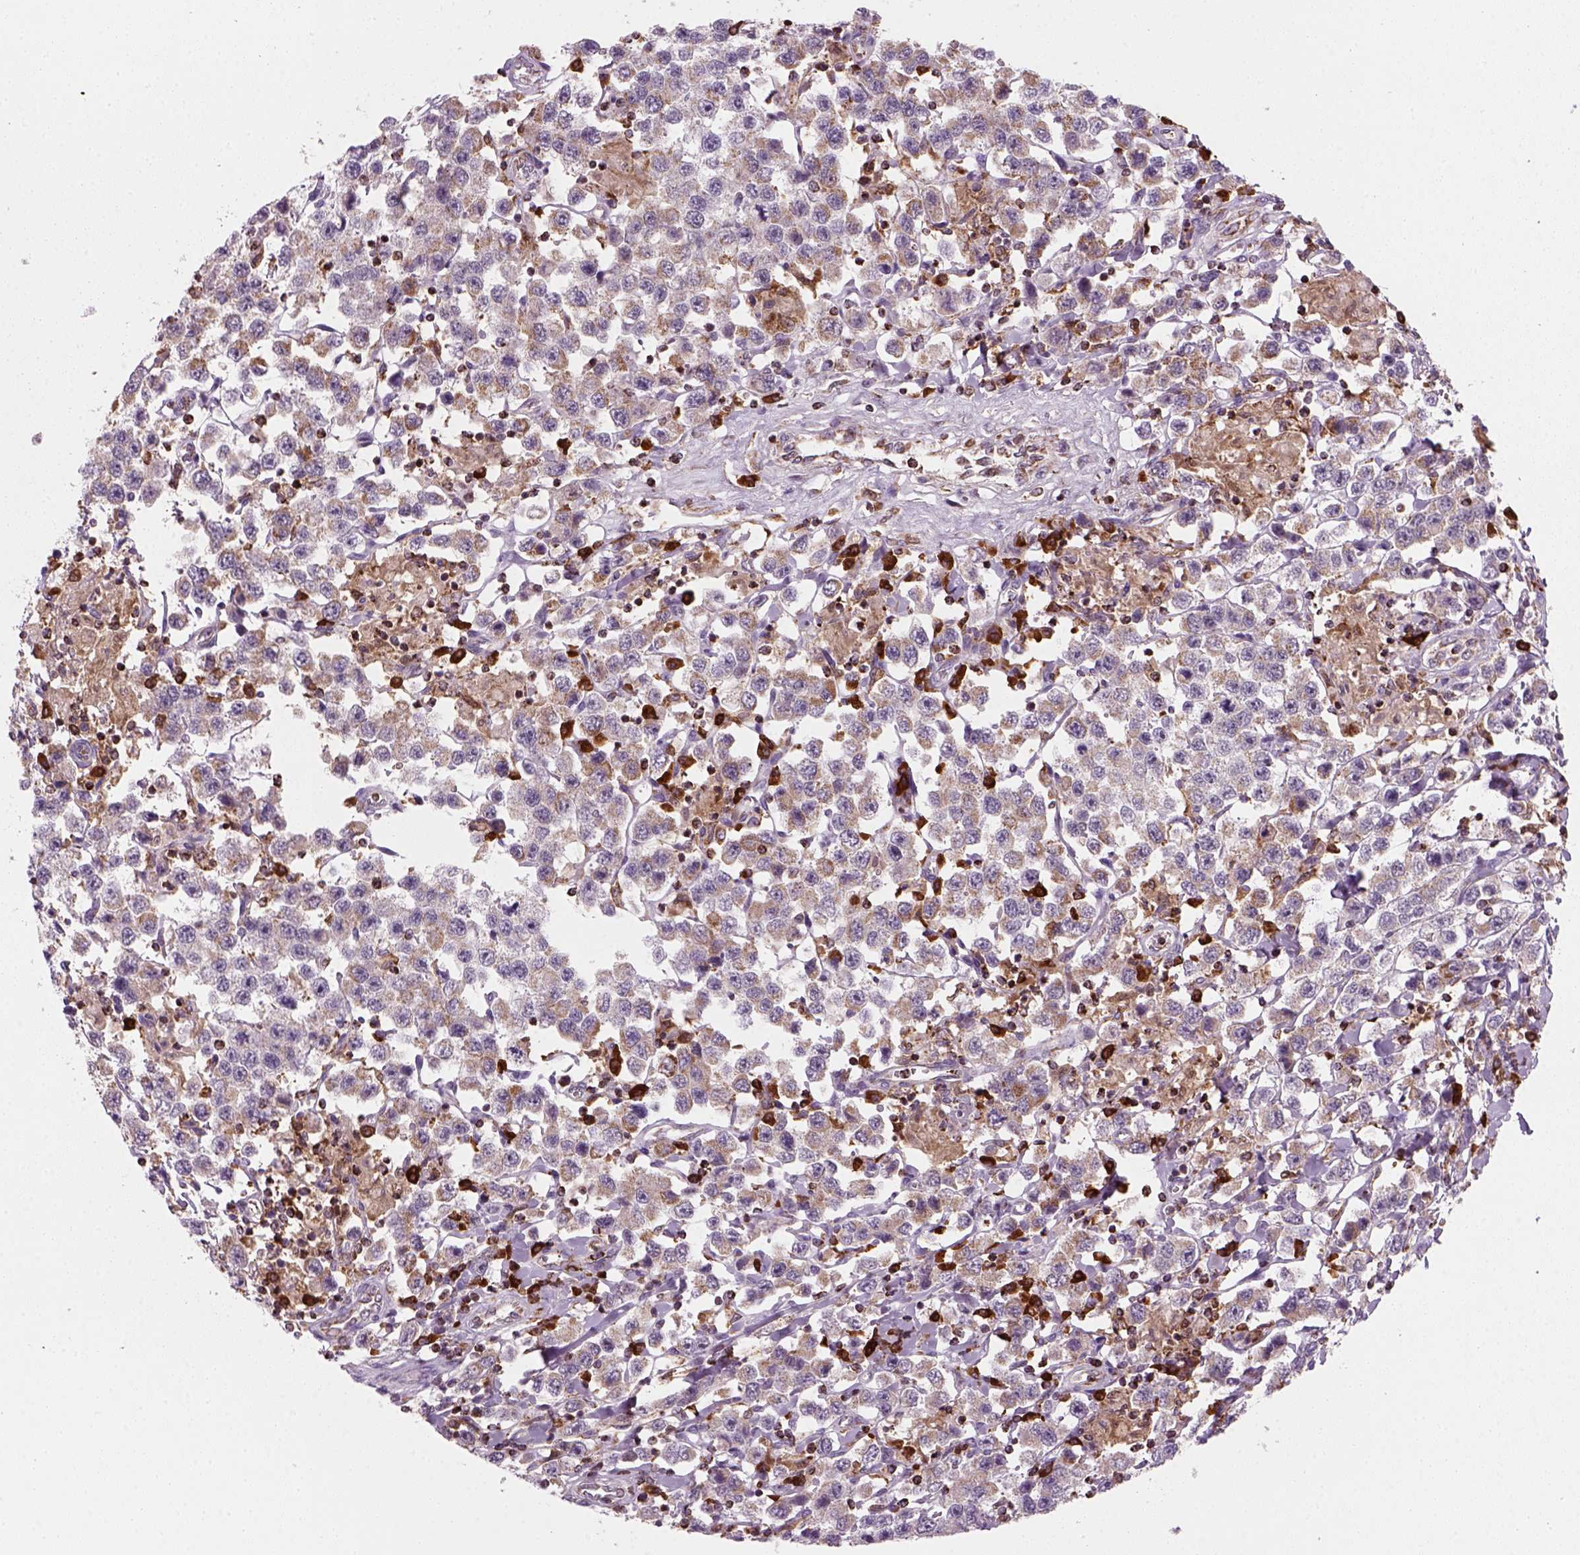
{"staining": {"intensity": "weak", "quantity": ">75%", "location": "cytoplasmic/membranous"}, "tissue": "testis cancer", "cell_type": "Tumor cells", "image_type": "cancer", "snomed": [{"axis": "morphology", "description": "Seminoma, NOS"}, {"axis": "topography", "description": "Testis"}], "caption": "The photomicrograph exhibits a brown stain indicating the presence of a protein in the cytoplasmic/membranous of tumor cells in seminoma (testis).", "gene": "NUDT16L1", "patient": {"sex": "male", "age": 45}}